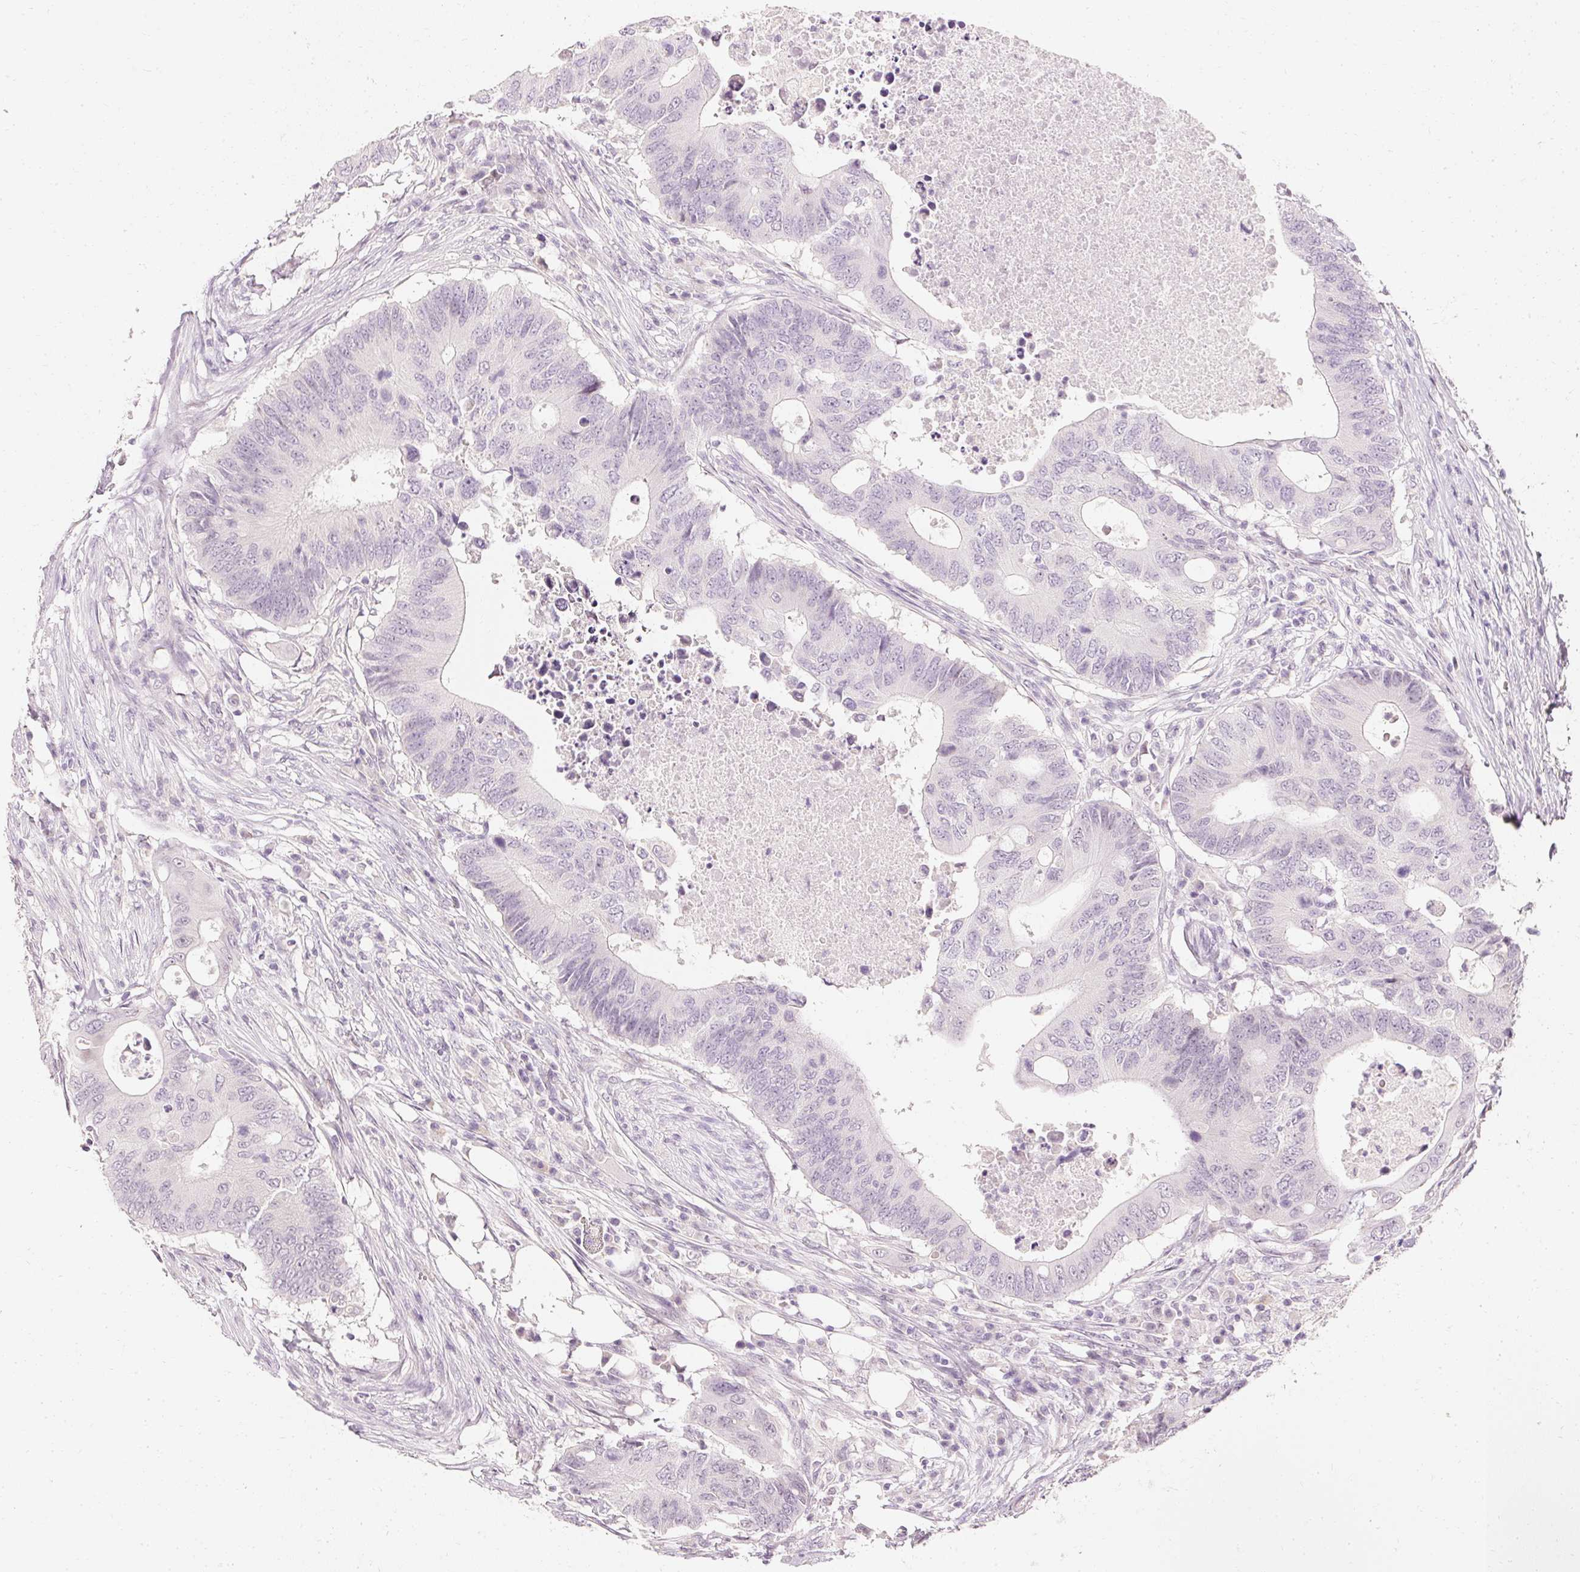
{"staining": {"intensity": "negative", "quantity": "none", "location": "none"}, "tissue": "colorectal cancer", "cell_type": "Tumor cells", "image_type": "cancer", "snomed": [{"axis": "morphology", "description": "Adenocarcinoma, NOS"}, {"axis": "topography", "description": "Colon"}], "caption": "Immunohistochemistry (IHC) histopathology image of colorectal cancer stained for a protein (brown), which shows no staining in tumor cells.", "gene": "ELAVL3", "patient": {"sex": "male", "age": 71}}